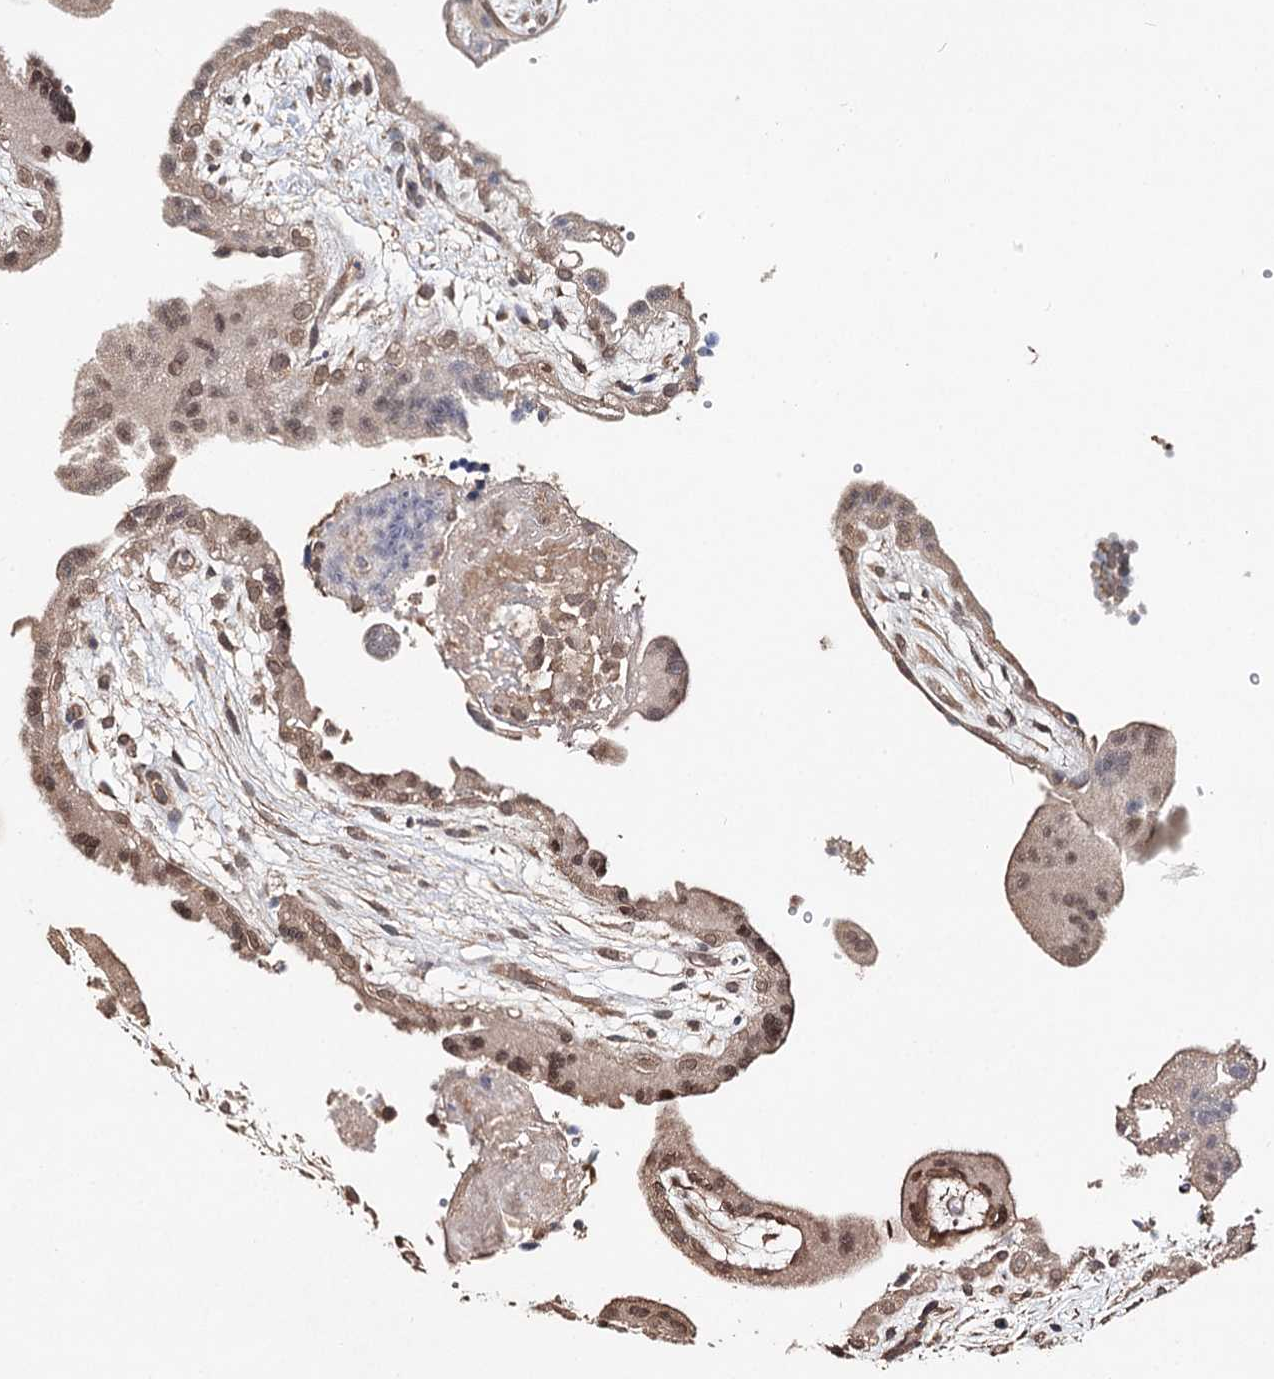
{"staining": {"intensity": "moderate", "quantity": ">75%", "location": "nuclear"}, "tissue": "placenta", "cell_type": "Trophoblastic cells", "image_type": "normal", "snomed": [{"axis": "morphology", "description": "Normal tissue, NOS"}, {"axis": "topography", "description": "Placenta"}], "caption": "Brown immunohistochemical staining in normal human placenta exhibits moderate nuclear staining in about >75% of trophoblastic cells. The protein is stained brown, and the nuclei are stained in blue (DAB IHC with brightfield microscopy, high magnification).", "gene": "NOPCHAP1", "patient": {"sex": "female", "age": 18}}